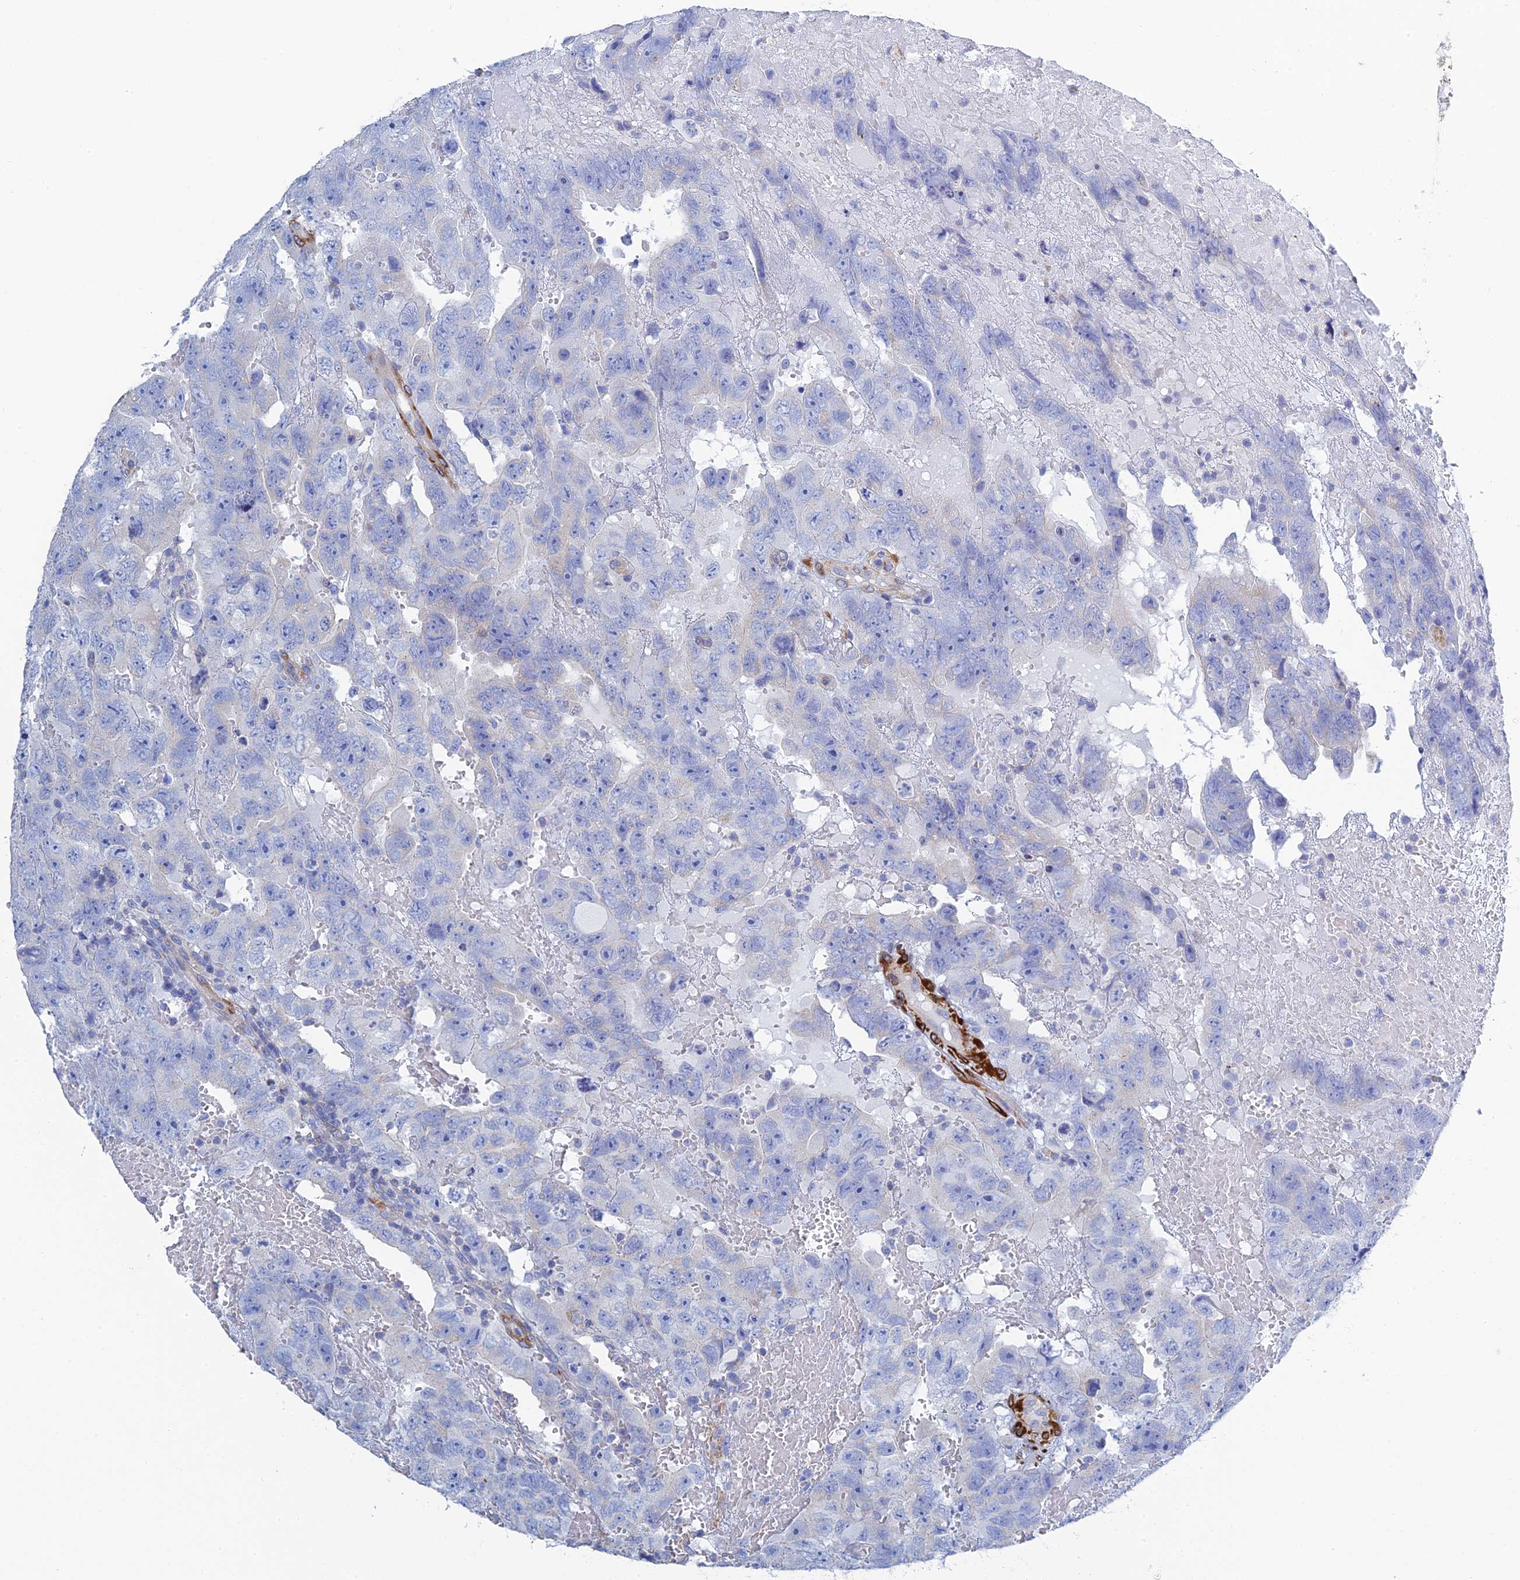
{"staining": {"intensity": "negative", "quantity": "none", "location": "none"}, "tissue": "testis cancer", "cell_type": "Tumor cells", "image_type": "cancer", "snomed": [{"axis": "morphology", "description": "Carcinoma, Embryonal, NOS"}, {"axis": "topography", "description": "Testis"}], "caption": "An IHC micrograph of embryonal carcinoma (testis) is shown. There is no staining in tumor cells of embryonal carcinoma (testis). Brightfield microscopy of immunohistochemistry (IHC) stained with DAB (3,3'-diaminobenzidine) (brown) and hematoxylin (blue), captured at high magnification.", "gene": "PCDHA8", "patient": {"sex": "male", "age": 45}}